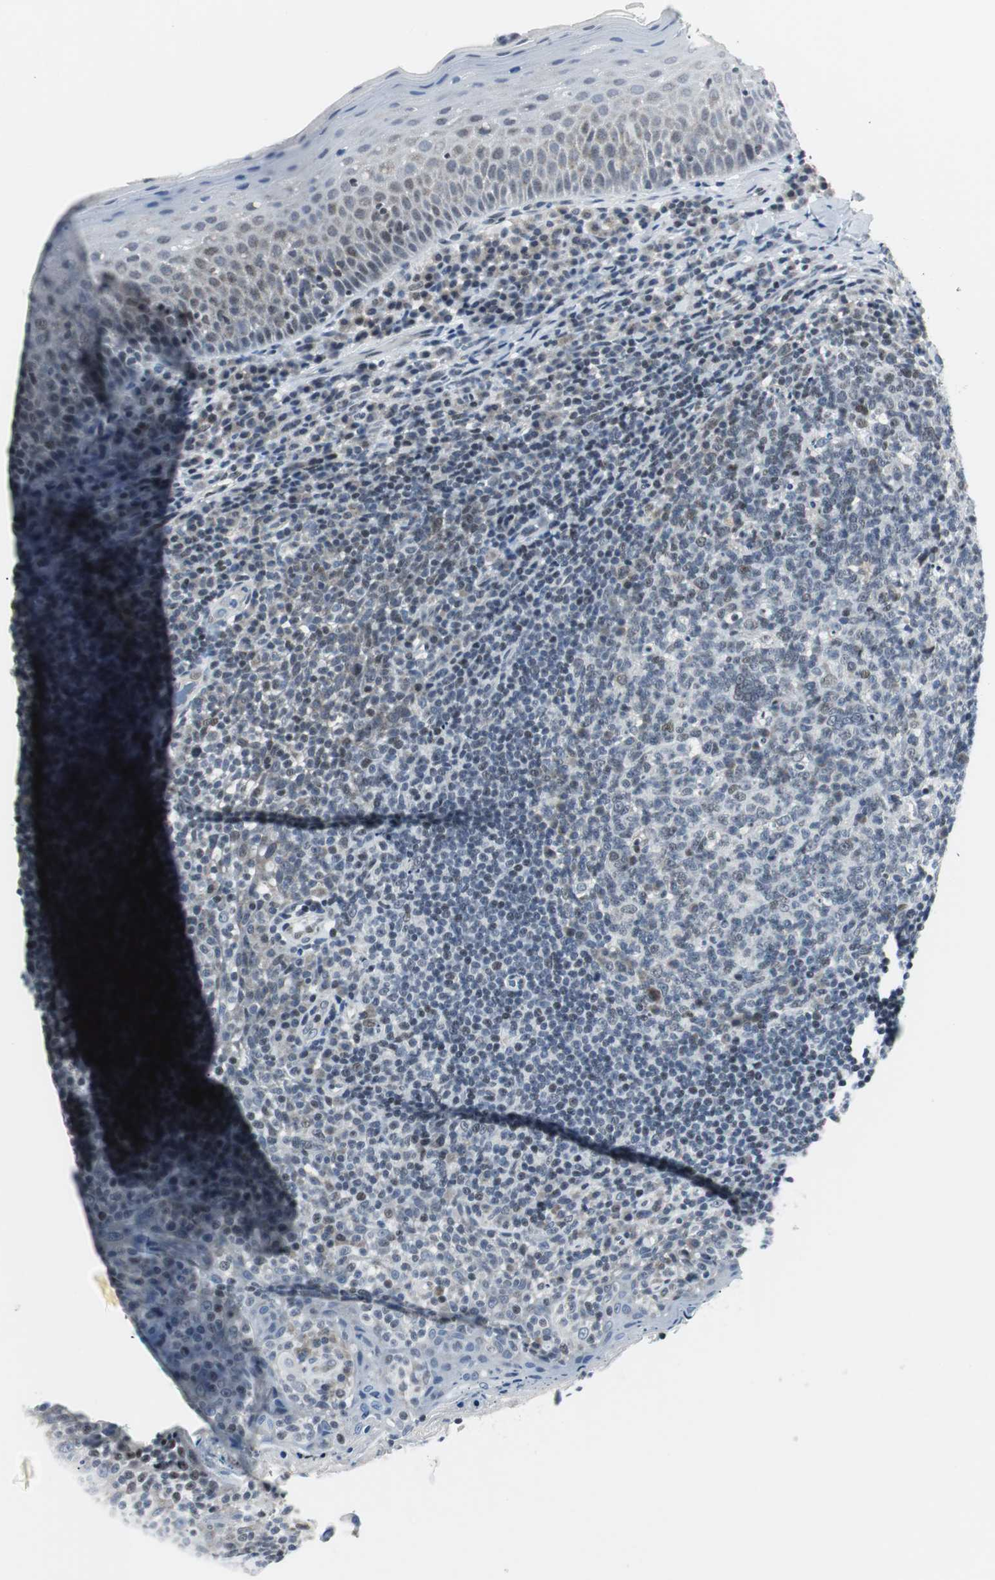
{"staining": {"intensity": "weak", "quantity": "<25%", "location": "nuclear"}, "tissue": "tonsil", "cell_type": "Germinal center cells", "image_type": "normal", "snomed": [{"axis": "morphology", "description": "Normal tissue, NOS"}, {"axis": "topography", "description": "Tonsil"}], "caption": "IHC image of normal human tonsil stained for a protein (brown), which exhibits no positivity in germinal center cells.", "gene": "MTA1", "patient": {"sex": "male", "age": 17}}